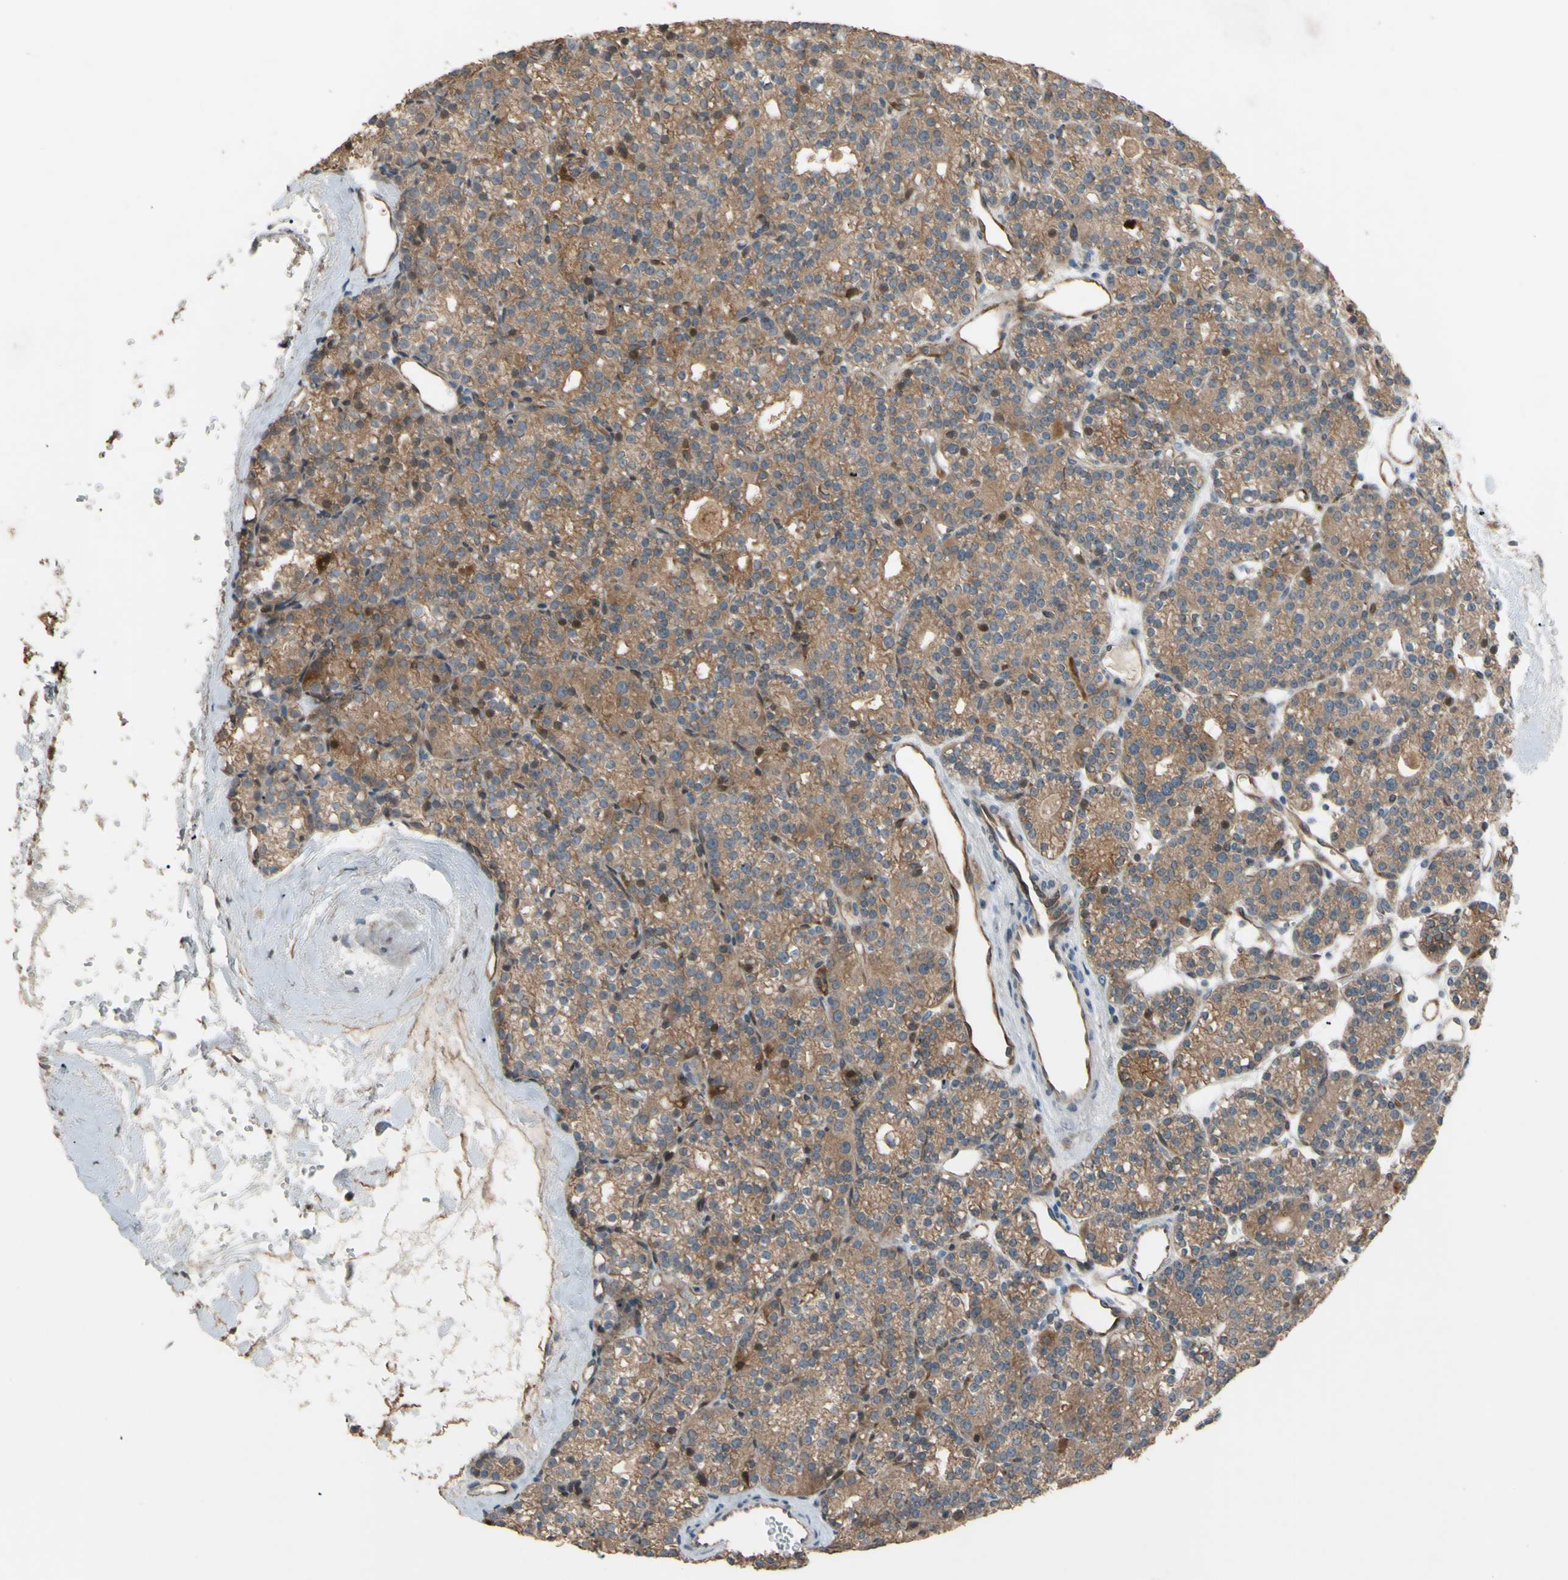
{"staining": {"intensity": "moderate", "quantity": ">75%", "location": "cytoplasmic/membranous"}, "tissue": "parathyroid gland", "cell_type": "Glandular cells", "image_type": "normal", "snomed": [{"axis": "morphology", "description": "Normal tissue, NOS"}, {"axis": "topography", "description": "Parathyroid gland"}], "caption": "Immunohistochemical staining of benign parathyroid gland exhibits >75% levels of moderate cytoplasmic/membranous protein positivity in approximately >75% of glandular cells. (Brightfield microscopy of DAB IHC at high magnification).", "gene": "SHROOM4", "patient": {"sex": "female", "age": 64}}